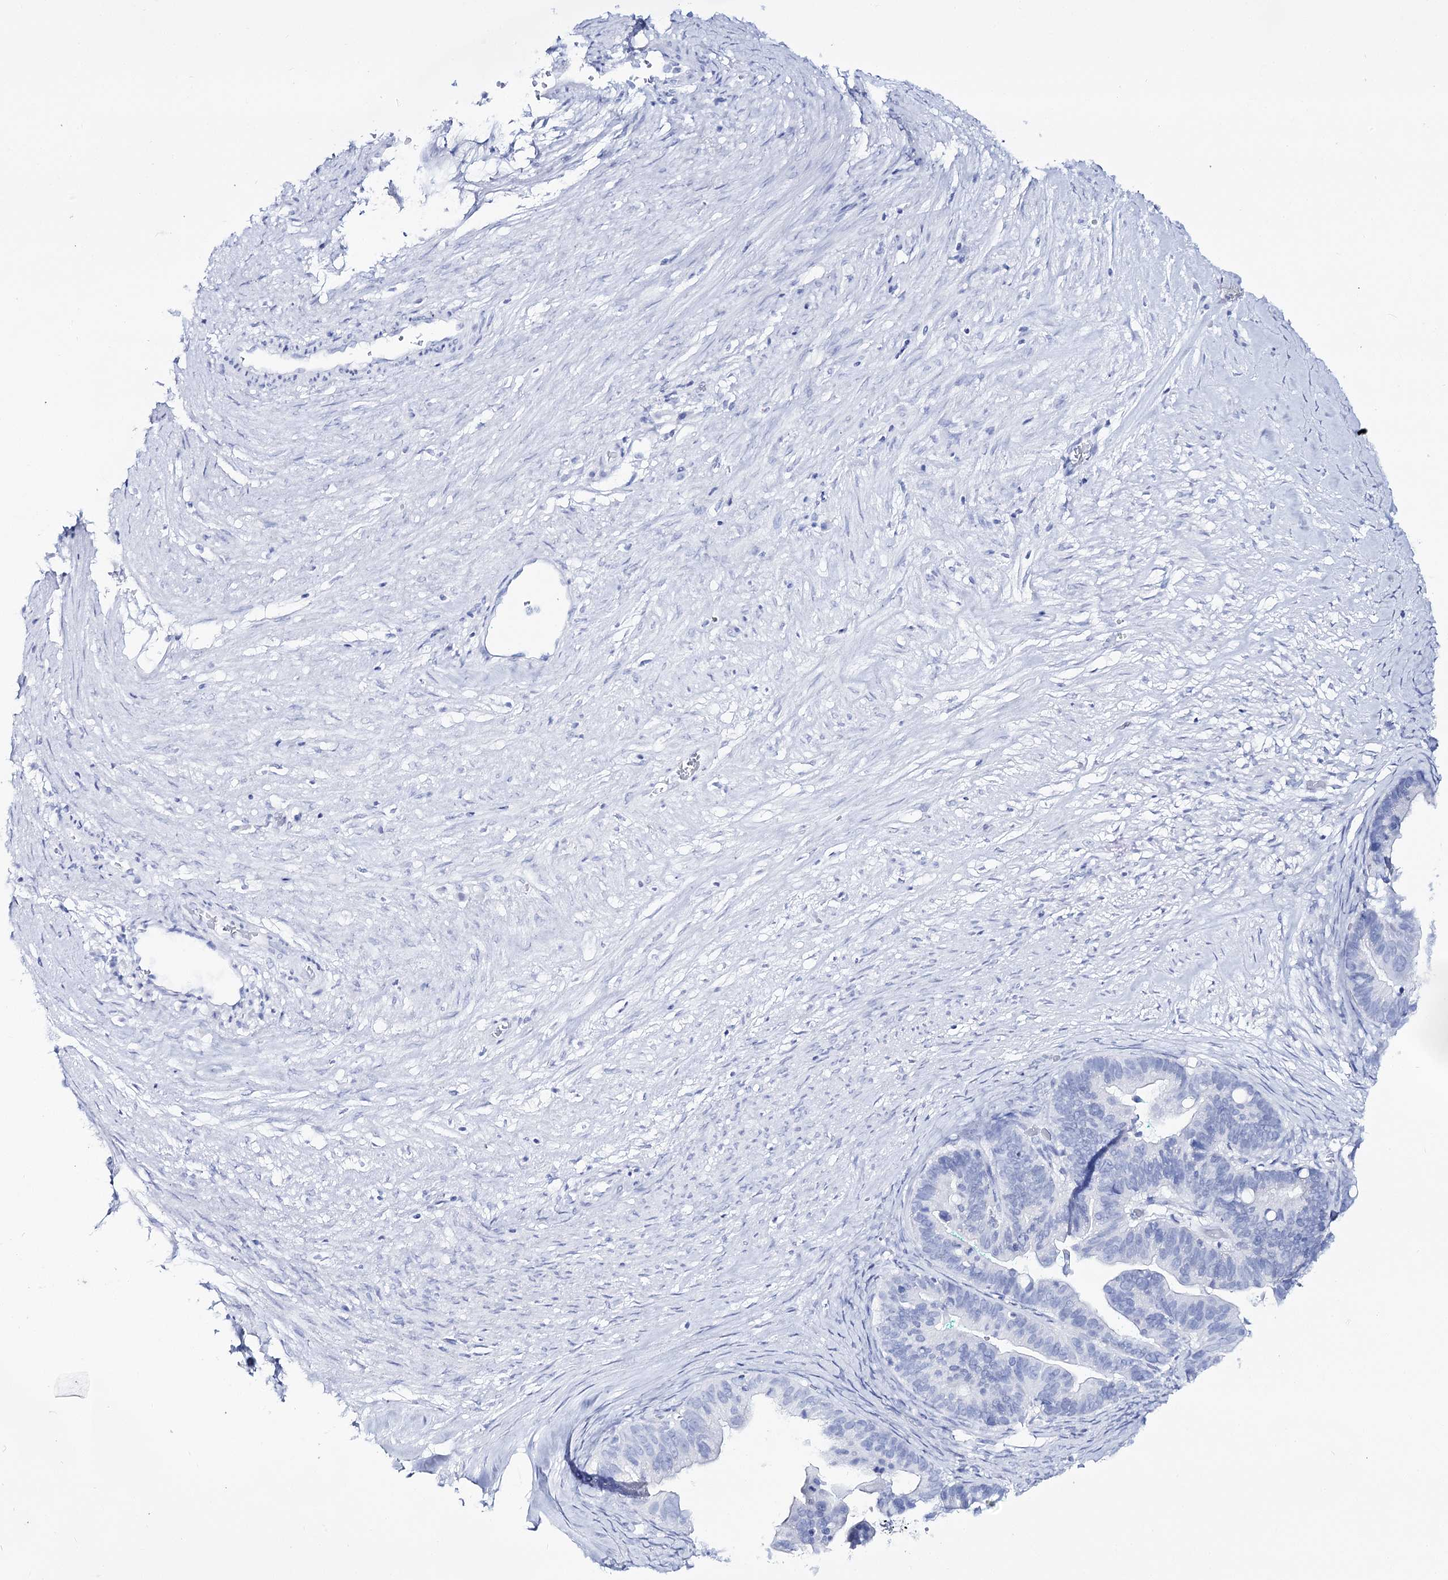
{"staining": {"intensity": "negative", "quantity": "none", "location": "none"}, "tissue": "ovarian cancer", "cell_type": "Tumor cells", "image_type": "cancer", "snomed": [{"axis": "morphology", "description": "Cystadenocarcinoma, serous, NOS"}, {"axis": "topography", "description": "Ovary"}], "caption": "This photomicrograph is of ovarian cancer (serous cystadenocarcinoma) stained with immunohistochemistry to label a protein in brown with the nuclei are counter-stained blue. There is no expression in tumor cells.", "gene": "C11orf80", "patient": {"sex": "female", "age": 56}}